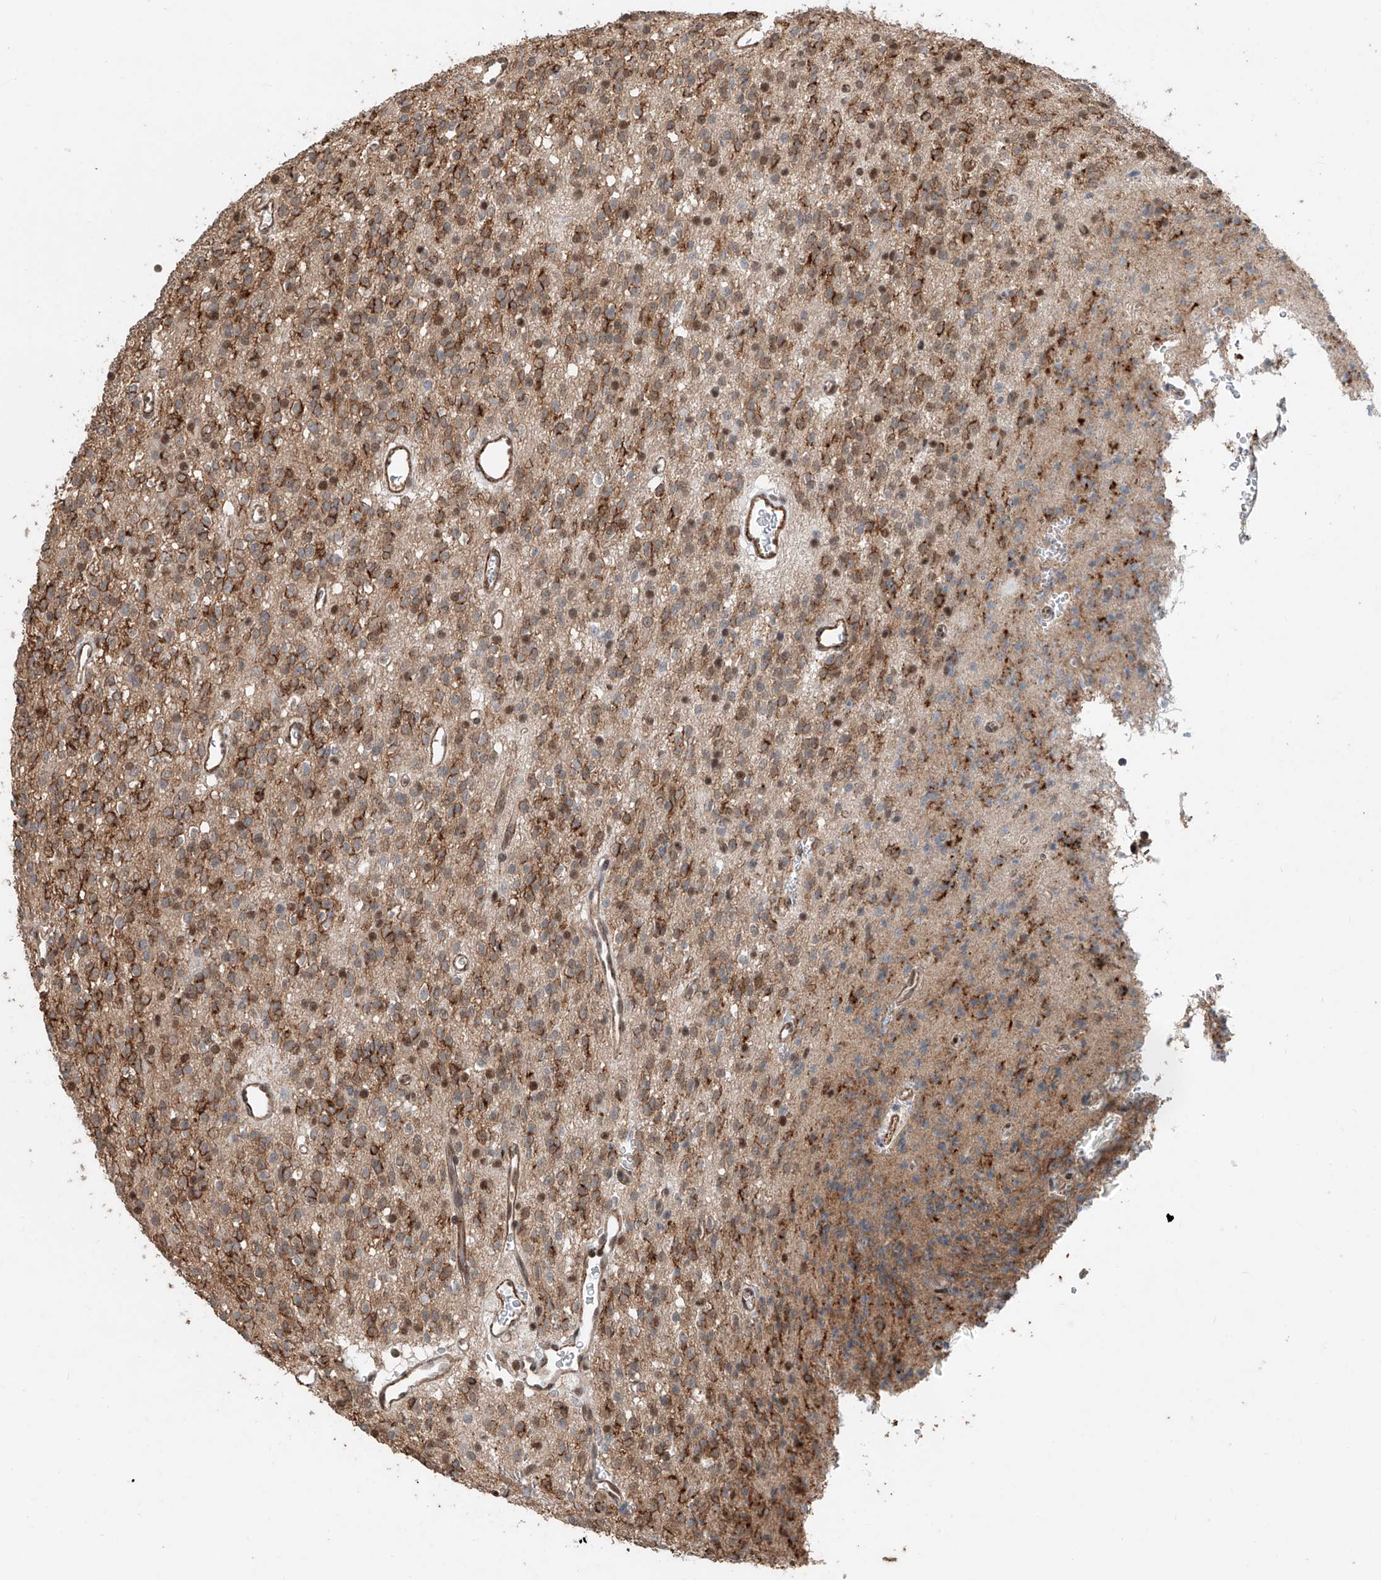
{"staining": {"intensity": "weak", "quantity": "25%-75%", "location": "cytoplasmic/membranous,nuclear"}, "tissue": "glioma", "cell_type": "Tumor cells", "image_type": "cancer", "snomed": [{"axis": "morphology", "description": "Glioma, malignant, High grade"}, {"axis": "topography", "description": "Brain"}], "caption": "This histopathology image displays IHC staining of malignant glioma (high-grade), with low weak cytoplasmic/membranous and nuclear positivity in approximately 25%-75% of tumor cells.", "gene": "SDE2", "patient": {"sex": "male", "age": 34}}